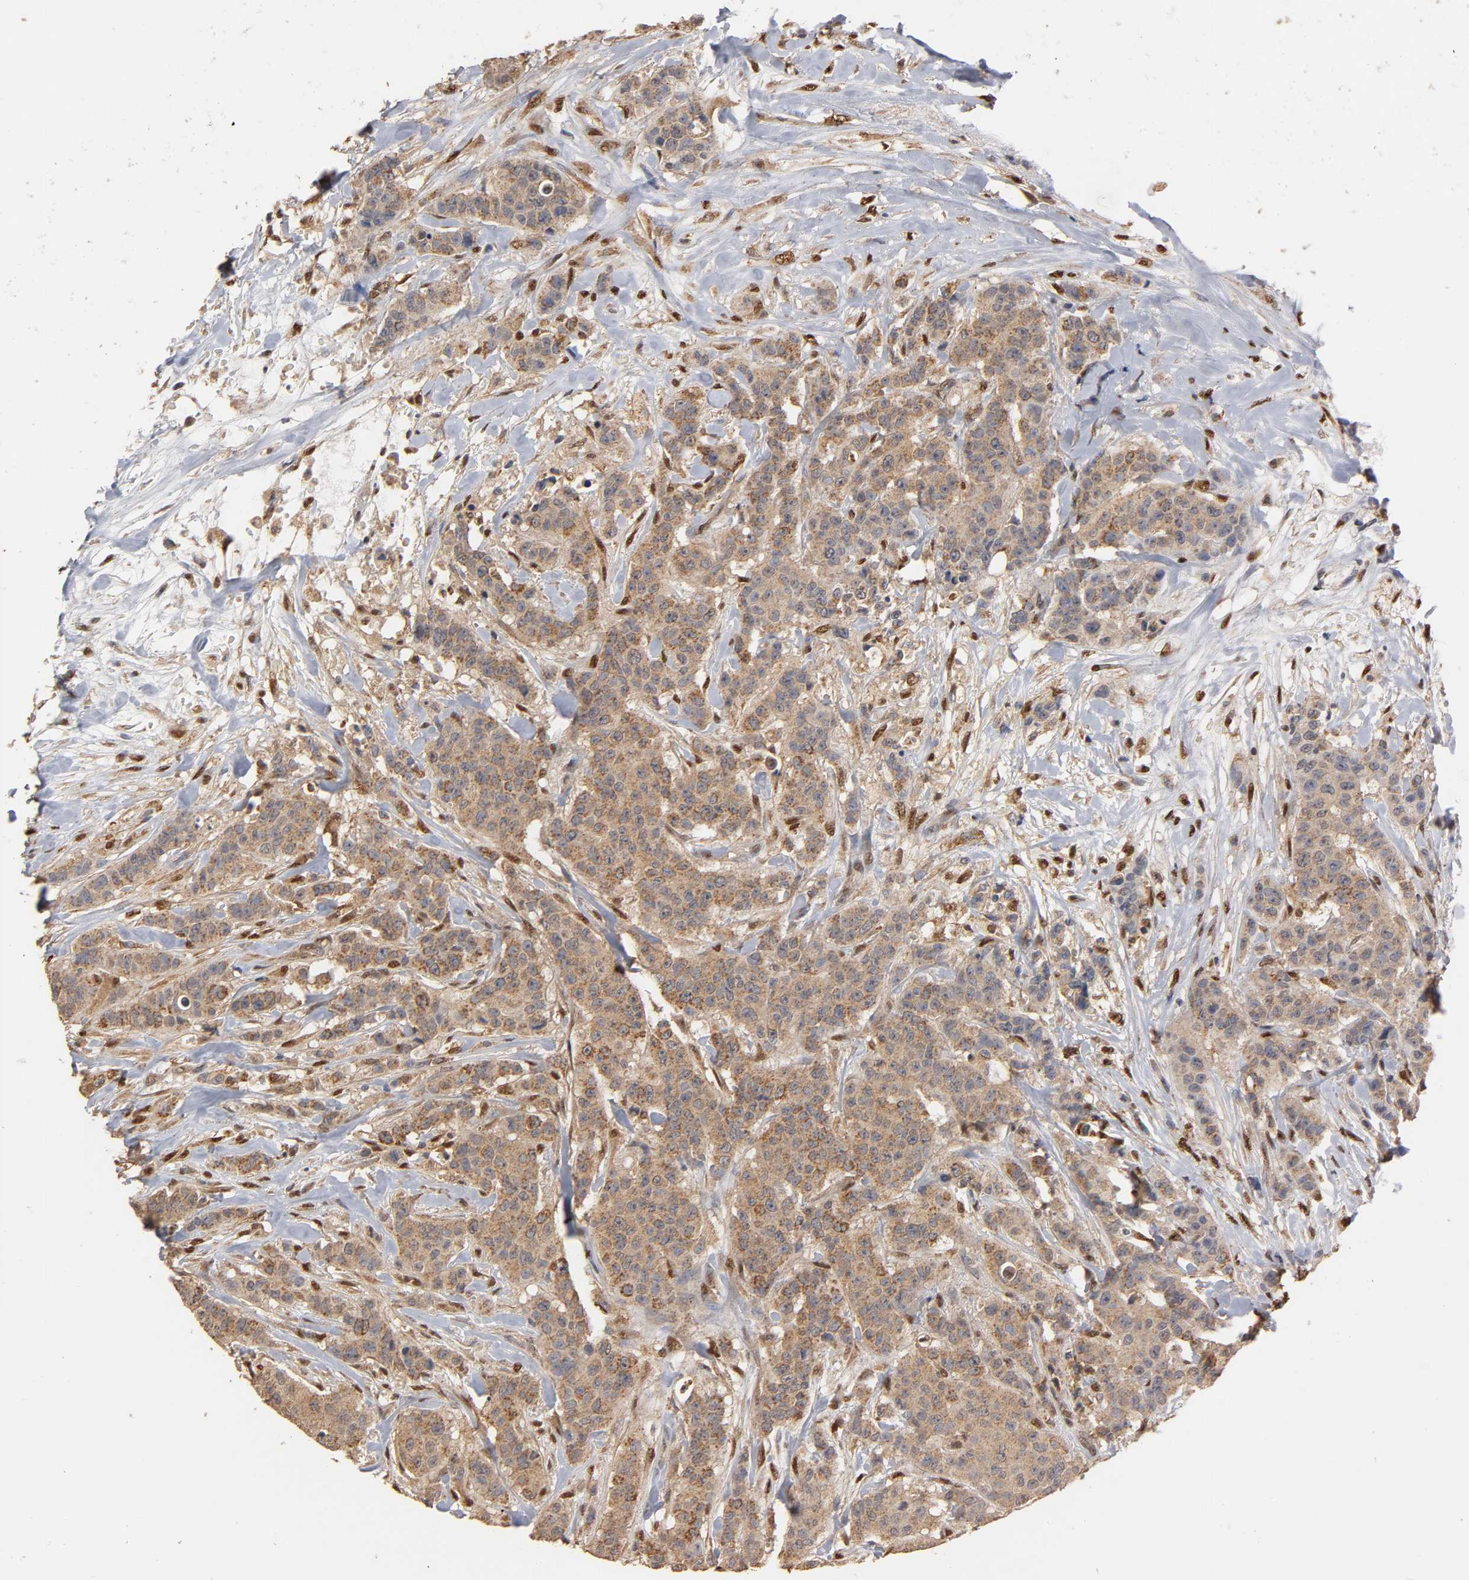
{"staining": {"intensity": "moderate", "quantity": ">75%", "location": "cytoplasmic/membranous"}, "tissue": "breast cancer", "cell_type": "Tumor cells", "image_type": "cancer", "snomed": [{"axis": "morphology", "description": "Duct carcinoma"}, {"axis": "topography", "description": "Breast"}], "caption": "There is medium levels of moderate cytoplasmic/membranous staining in tumor cells of breast cancer, as demonstrated by immunohistochemical staining (brown color).", "gene": "PKN1", "patient": {"sex": "female", "age": 40}}